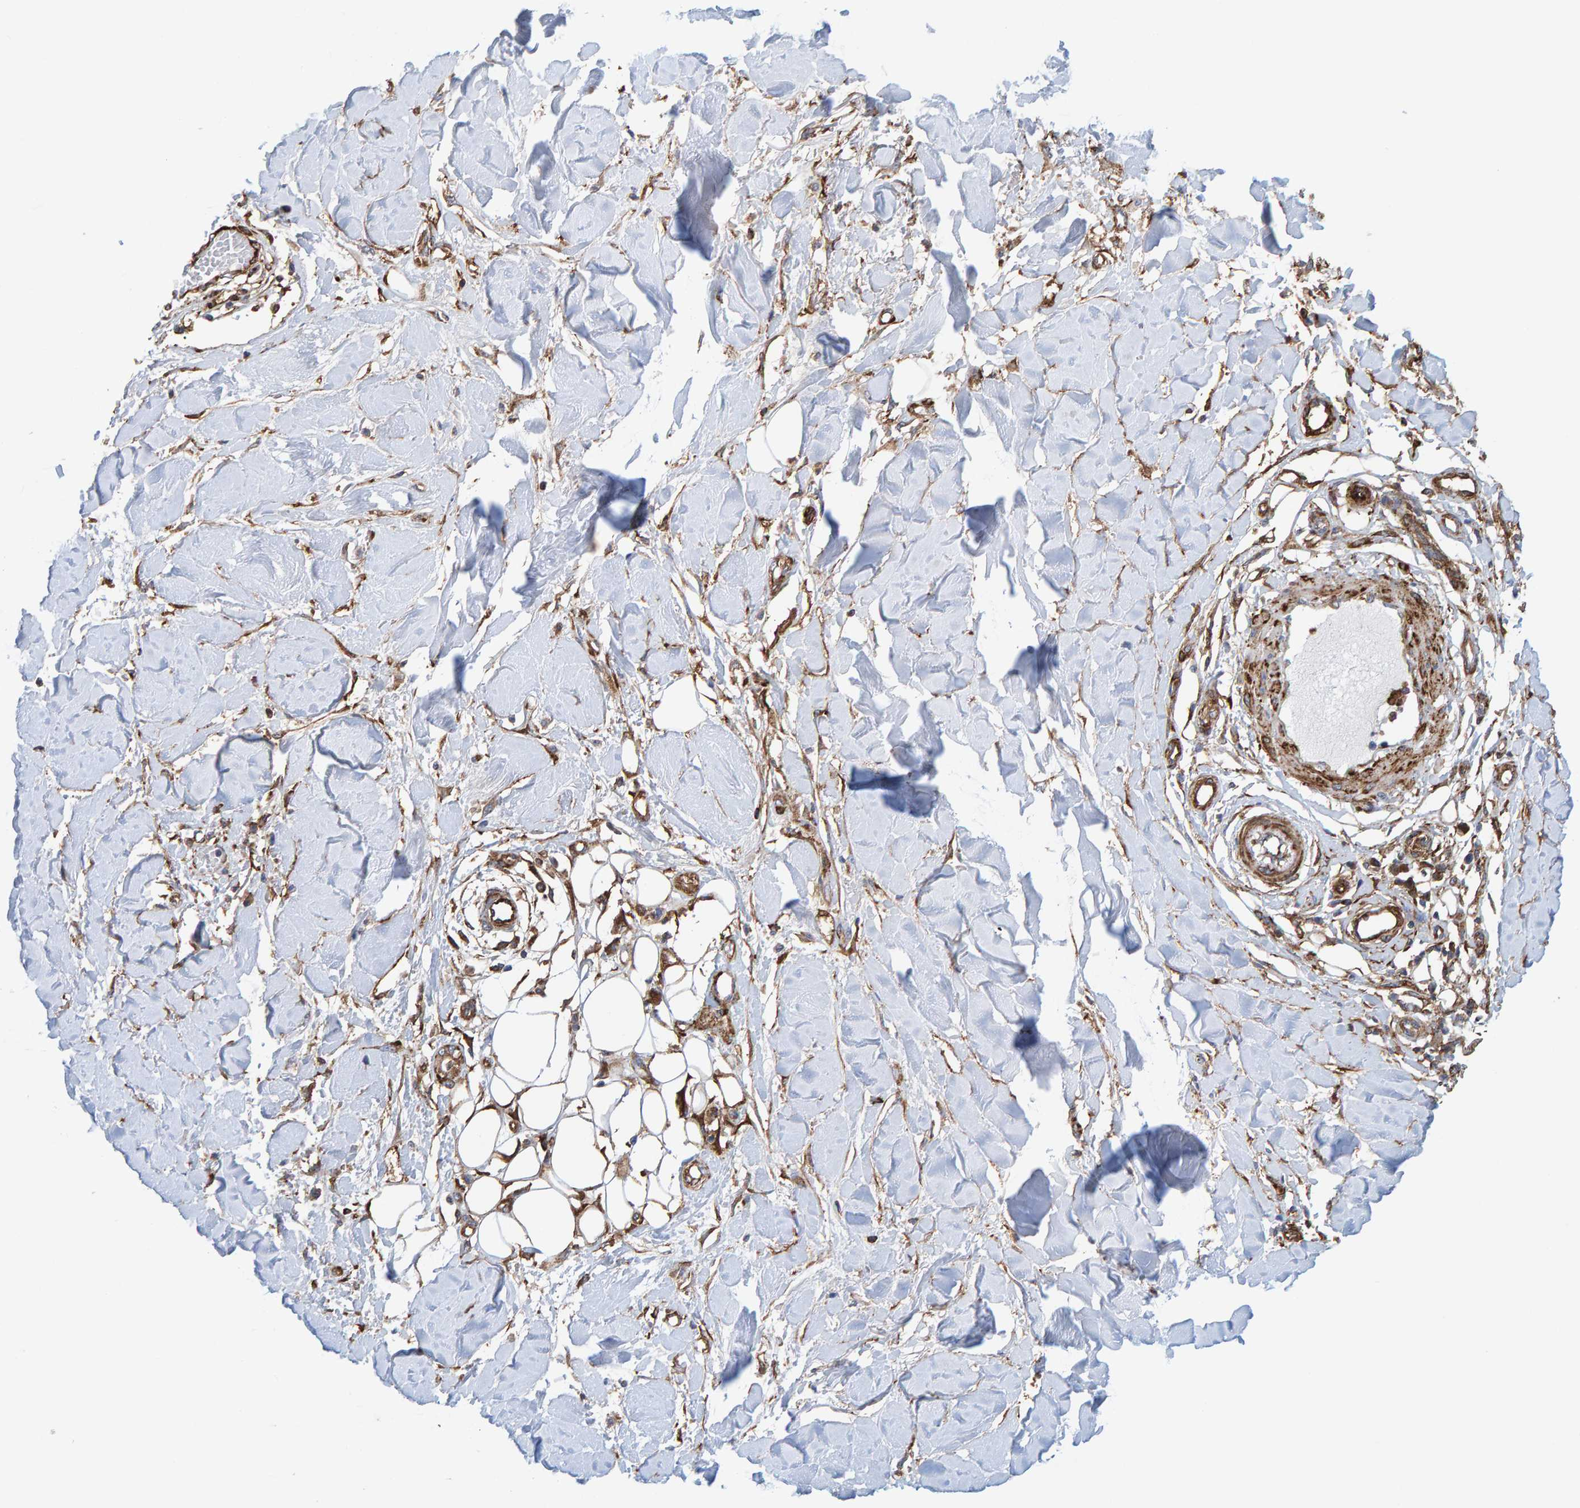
{"staining": {"intensity": "strong", "quantity": ">75%", "location": "cytoplasmic/membranous"}, "tissue": "adipose tissue", "cell_type": "Adipocytes", "image_type": "normal", "snomed": [{"axis": "morphology", "description": "Normal tissue, NOS"}, {"axis": "morphology", "description": "Squamous cell carcinoma, NOS"}, {"axis": "topography", "description": "Skin"}, {"axis": "topography", "description": "Peripheral nerve tissue"}], "caption": "Adipocytes reveal strong cytoplasmic/membranous positivity in approximately >75% of cells in normal adipose tissue.", "gene": "MVP", "patient": {"sex": "male", "age": 83}}